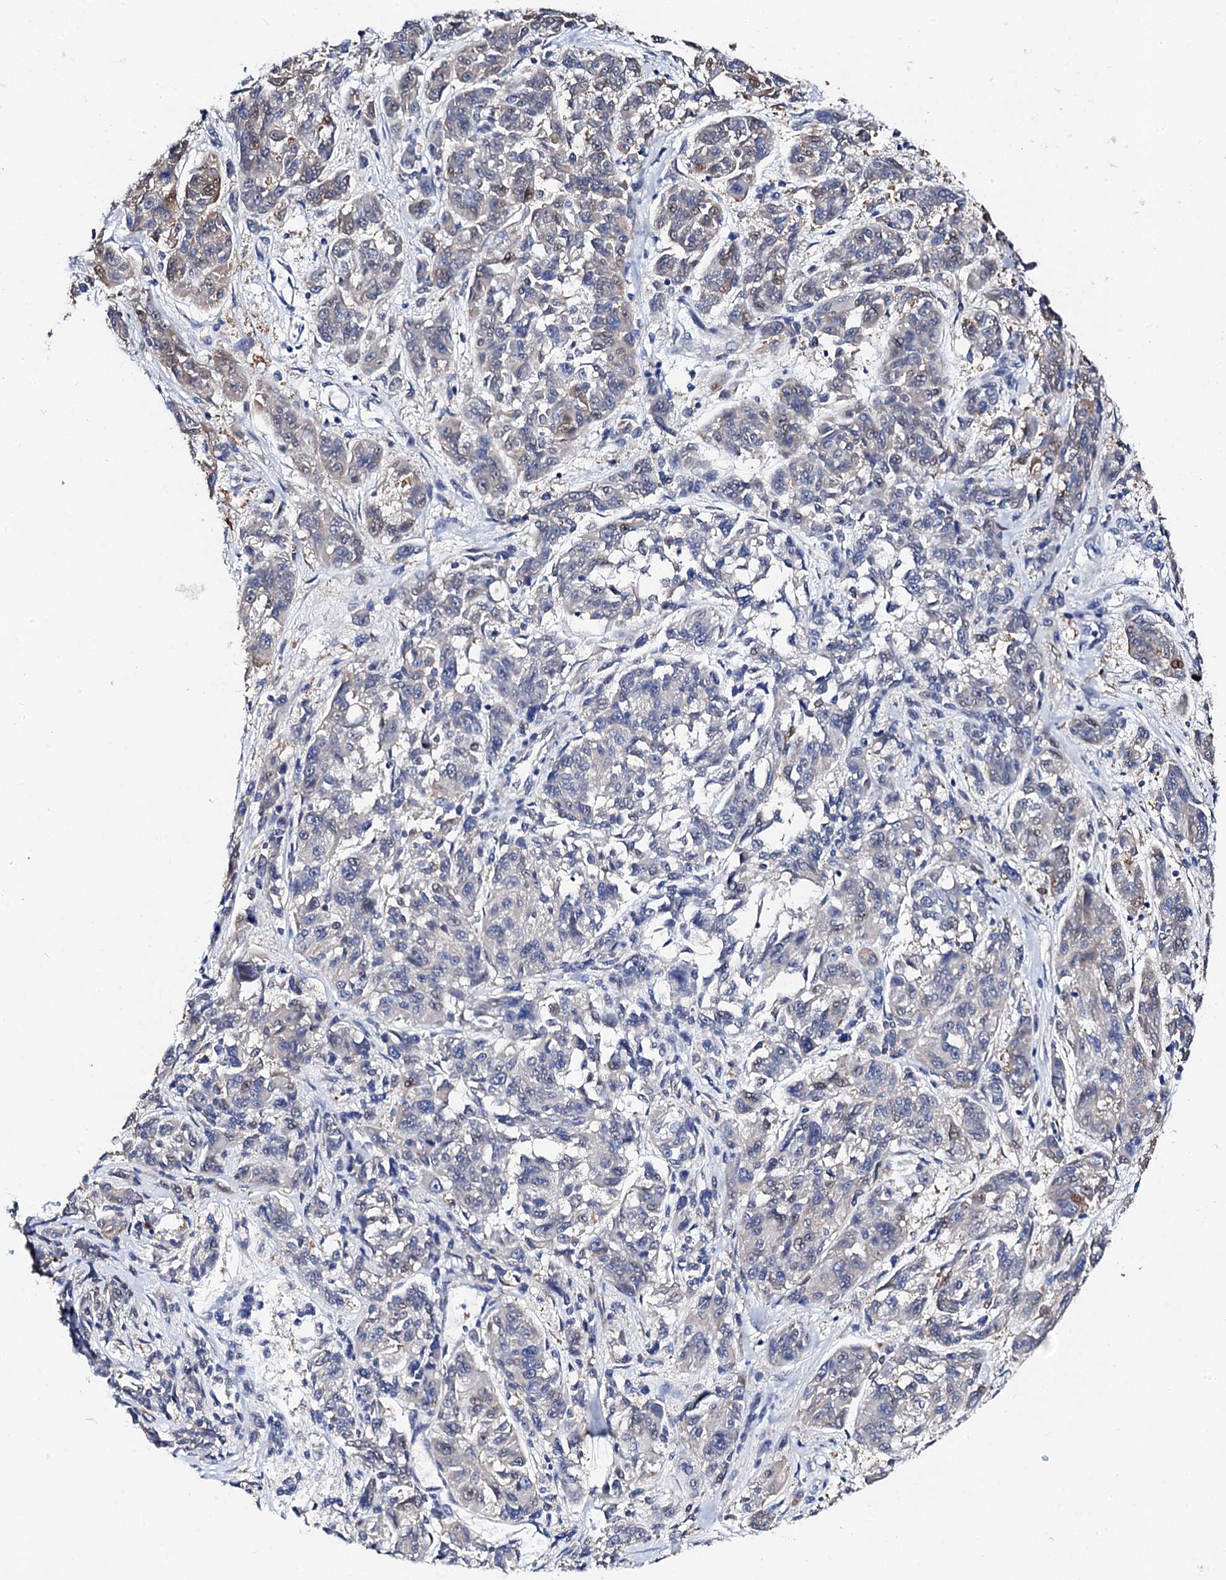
{"staining": {"intensity": "negative", "quantity": "none", "location": "none"}, "tissue": "melanoma", "cell_type": "Tumor cells", "image_type": "cancer", "snomed": [{"axis": "morphology", "description": "Malignant melanoma, NOS"}, {"axis": "topography", "description": "Skin"}], "caption": "Photomicrograph shows no protein expression in tumor cells of malignant melanoma tissue. Brightfield microscopy of IHC stained with DAB (3,3'-diaminobenzidine) (brown) and hematoxylin (blue), captured at high magnification.", "gene": "KLHL32", "patient": {"sex": "male", "age": 53}}